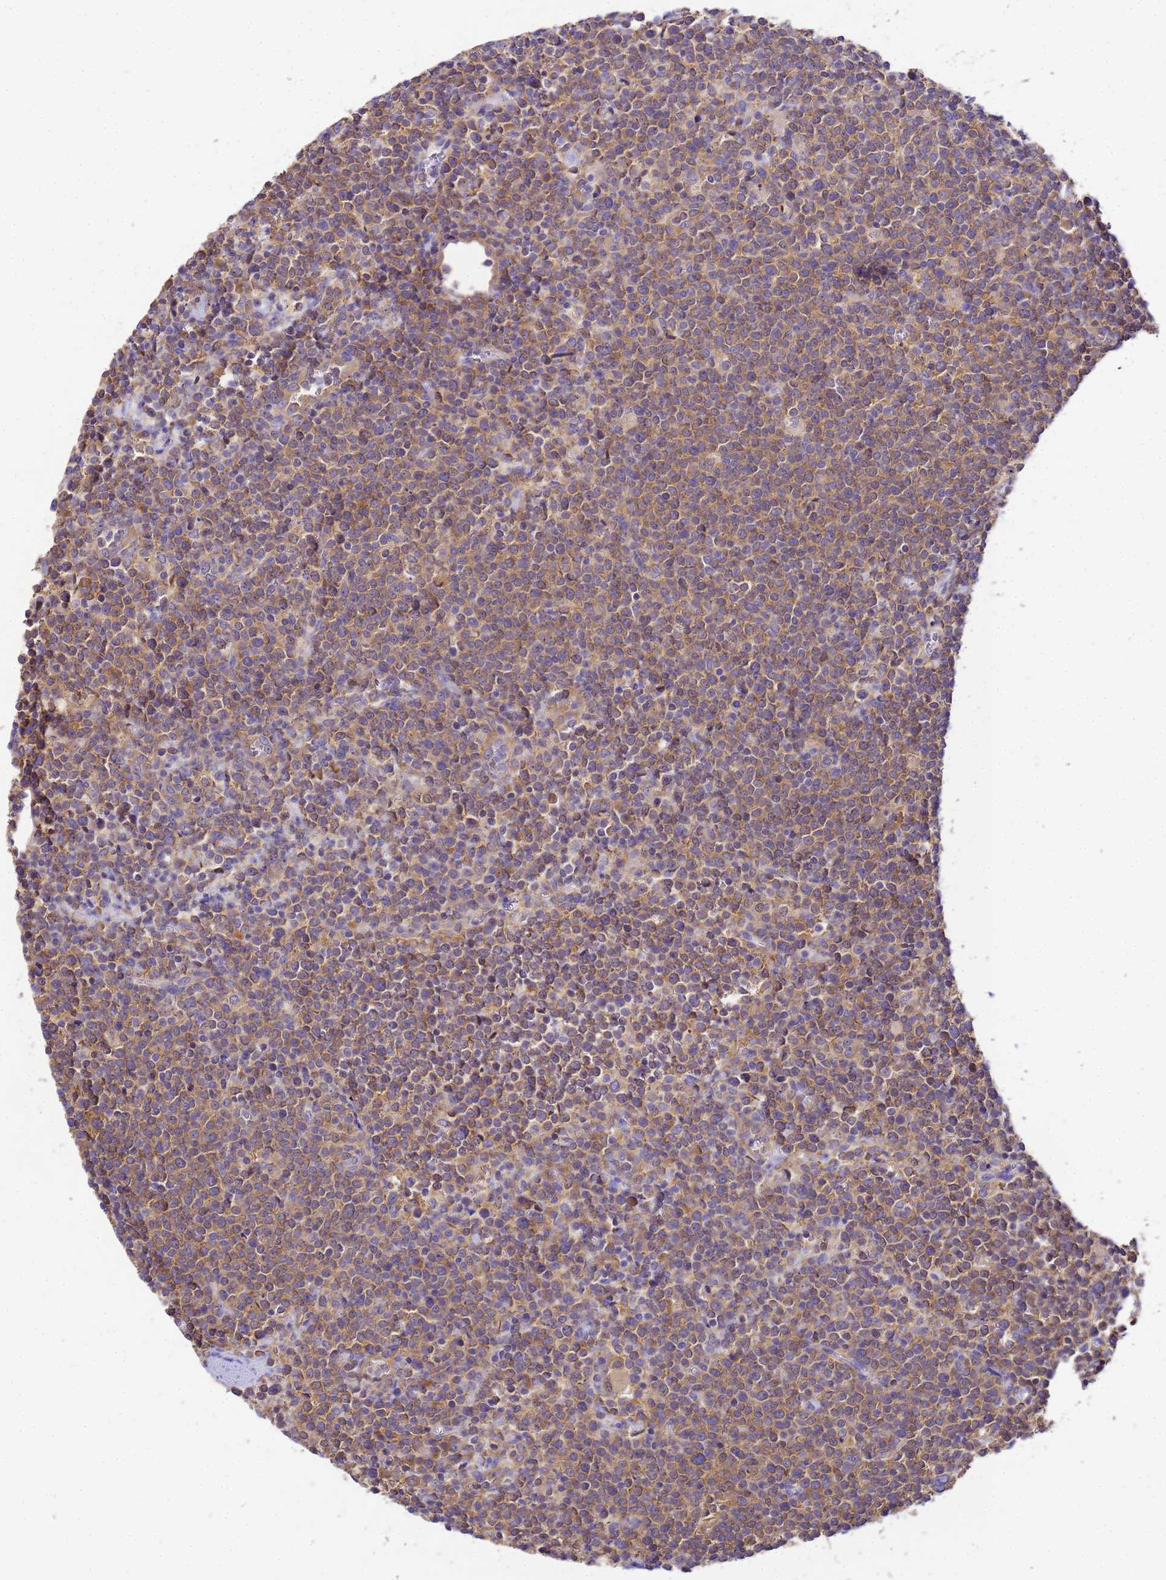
{"staining": {"intensity": "moderate", "quantity": ">75%", "location": "cytoplasmic/membranous"}, "tissue": "lymphoma", "cell_type": "Tumor cells", "image_type": "cancer", "snomed": [{"axis": "morphology", "description": "Malignant lymphoma, non-Hodgkin's type, High grade"}, {"axis": "topography", "description": "Lymph node"}], "caption": "Immunohistochemical staining of human high-grade malignant lymphoma, non-Hodgkin's type demonstrates medium levels of moderate cytoplasmic/membranous staining in approximately >75% of tumor cells. The protein of interest is shown in brown color, while the nuclei are stained blue.", "gene": "NARS1", "patient": {"sex": "male", "age": 61}}